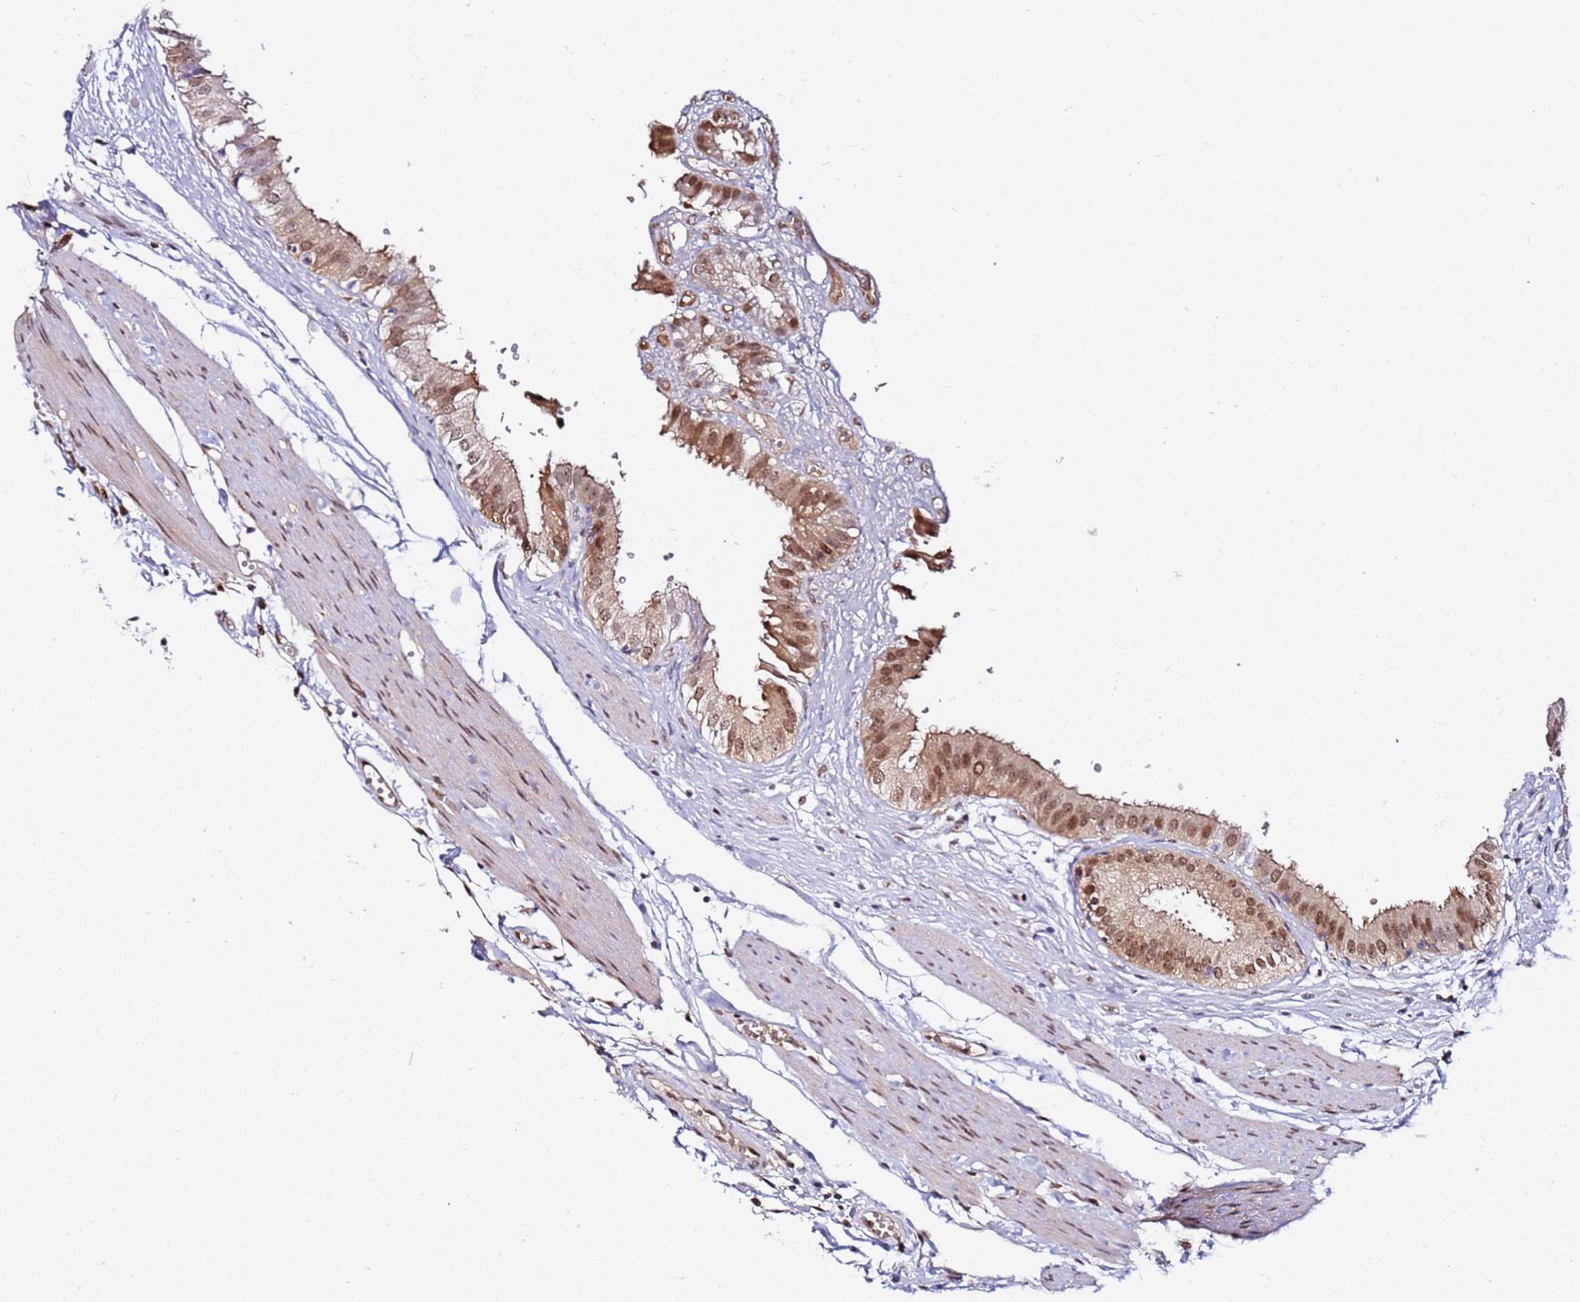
{"staining": {"intensity": "moderate", "quantity": ">75%", "location": "cytoplasmic/membranous,nuclear"}, "tissue": "gallbladder", "cell_type": "Glandular cells", "image_type": "normal", "snomed": [{"axis": "morphology", "description": "Normal tissue, NOS"}, {"axis": "topography", "description": "Gallbladder"}], "caption": "Immunohistochemical staining of benign human gallbladder shows moderate cytoplasmic/membranous,nuclear protein positivity in approximately >75% of glandular cells.", "gene": "RGS18", "patient": {"sex": "female", "age": 61}}